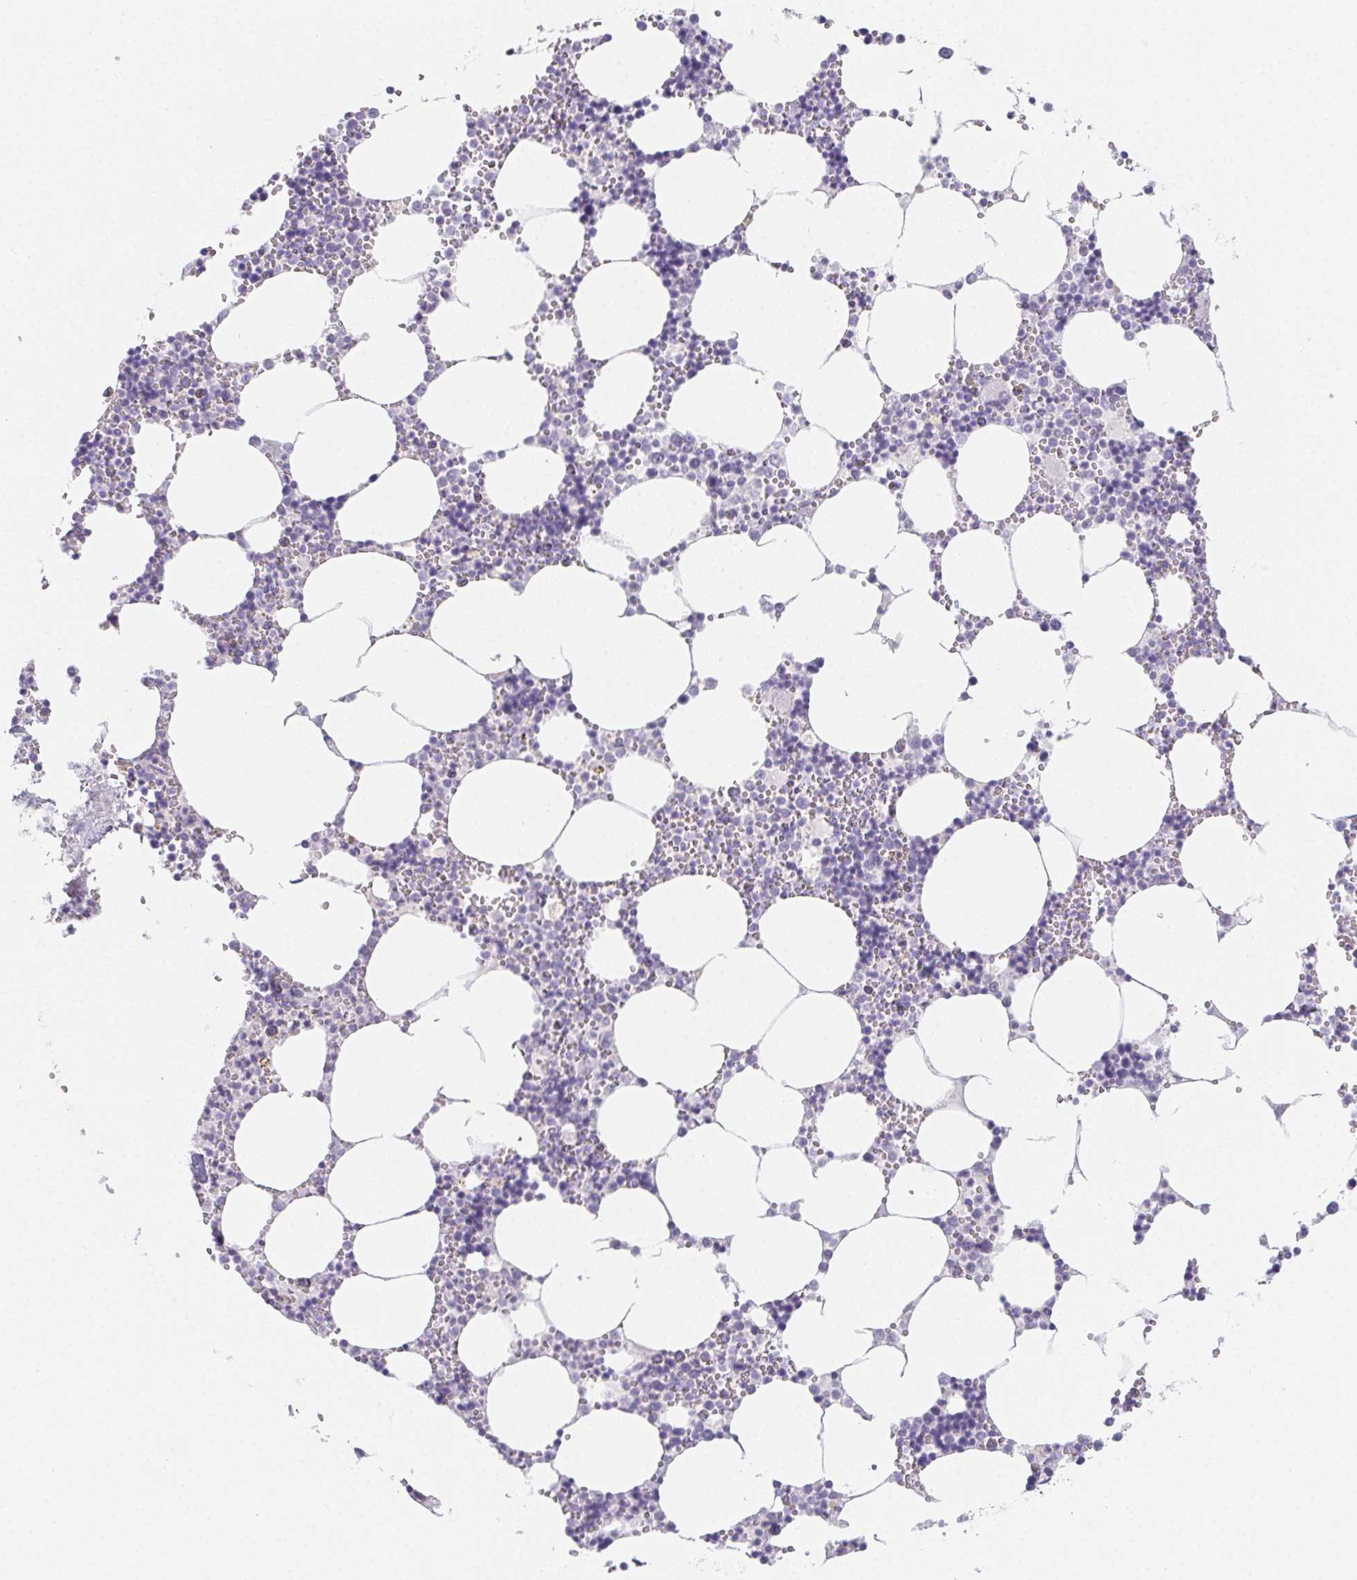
{"staining": {"intensity": "negative", "quantity": "none", "location": "none"}, "tissue": "bone marrow", "cell_type": "Hematopoietic cells", "image_type": "normal", "snomed": [{"axis": "morphology", "description": "Normal tissue, NOS"}, {"axis": "topography", "description": "Bone marrow"}], "caption": "Immunohistochemistry photomicrograph of benign bone marrow: bone marrow stained with DAB shows no significant protein staining in hematopoietic cells.", "gene": "ZBBX", "patient": {"sex": "male", "age": 54}}